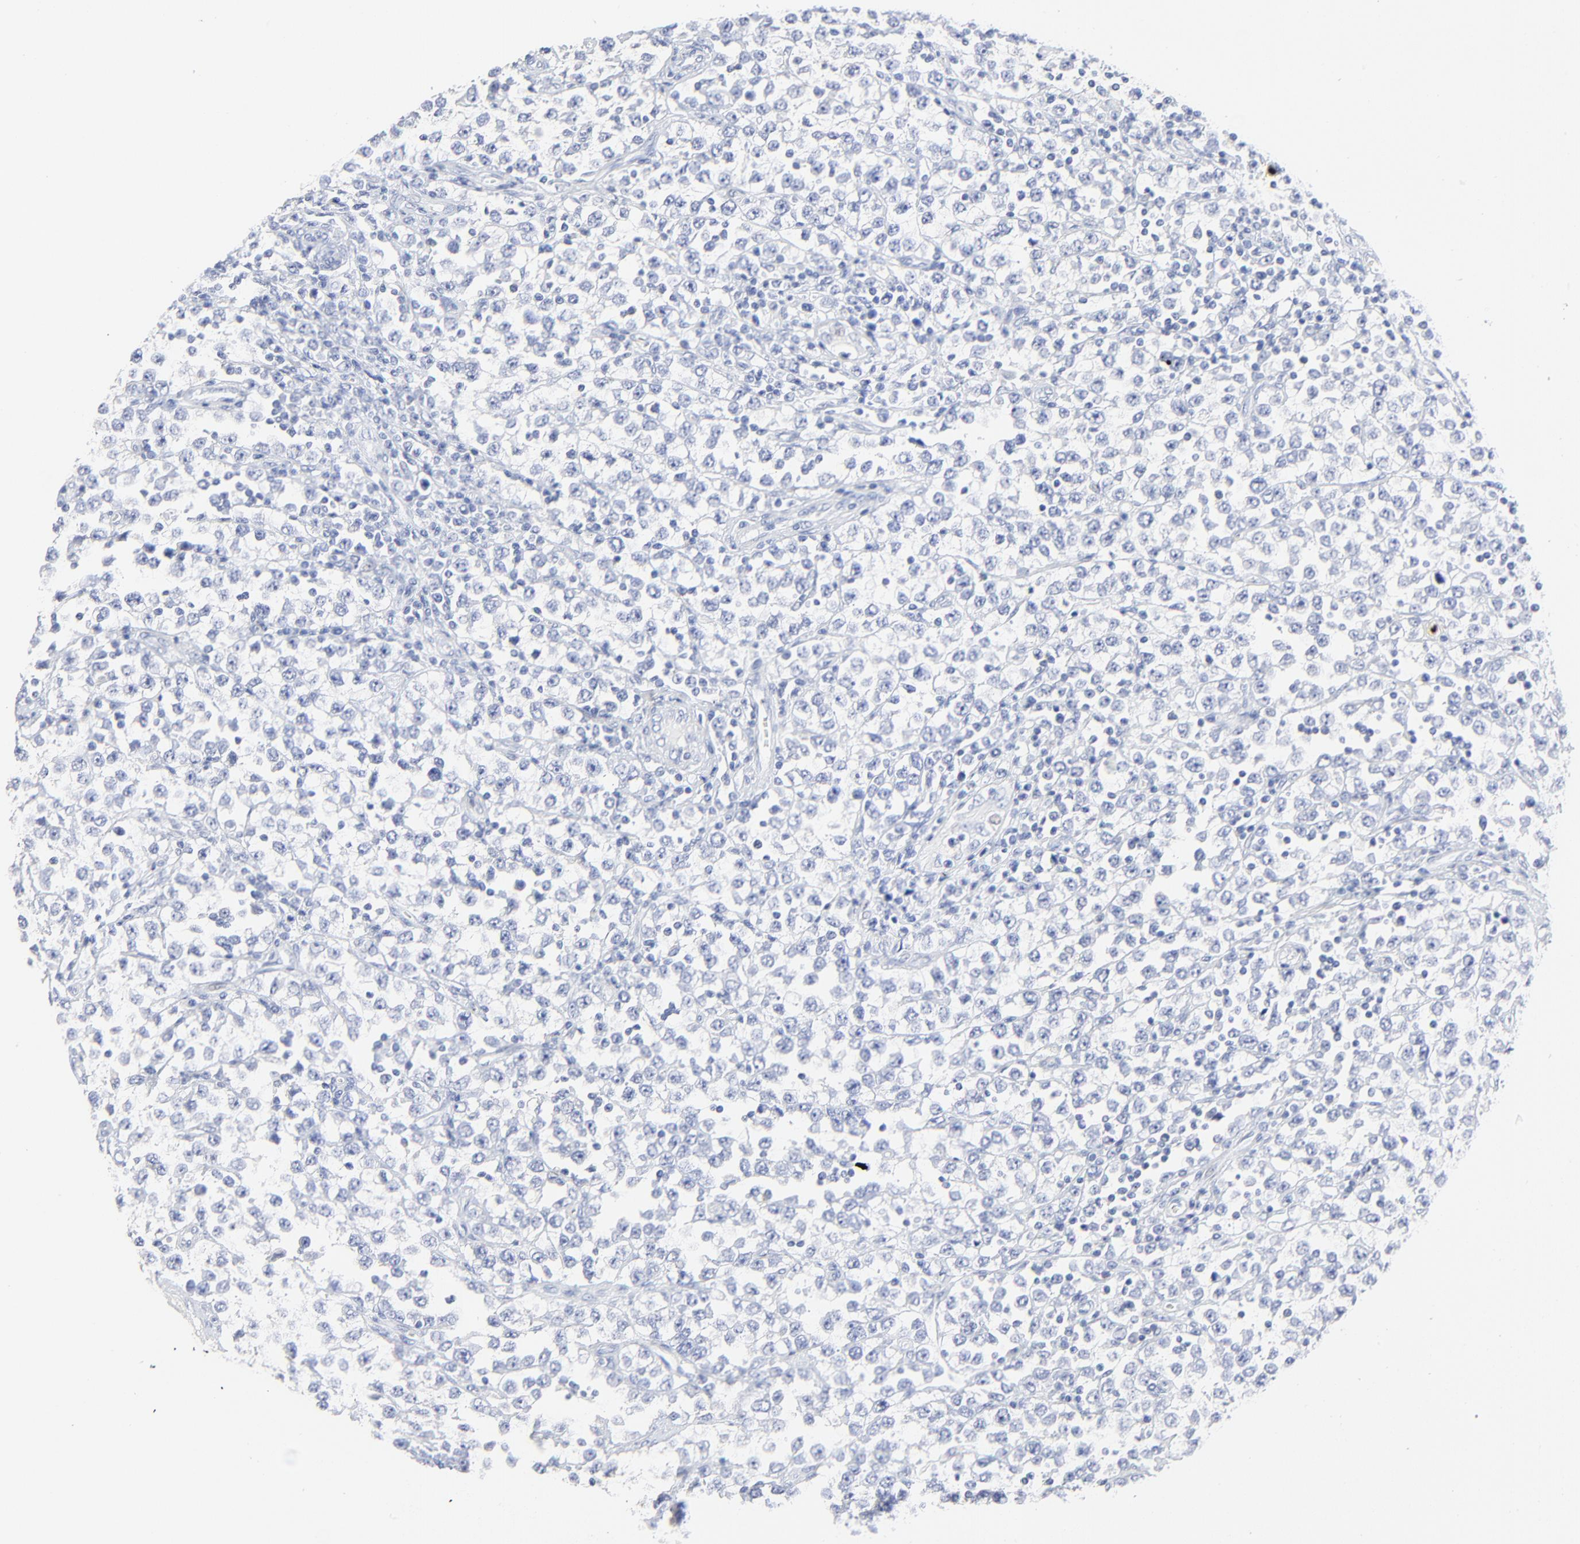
{"staining": {"intensity": "negative", "quantity": "none", "location": "none"}, "tissue": "testis cancer", "cell_type": "Tumor cells", "image_type": "cancer", "snomed": [{"axis": "morphology", "description": "Seminoma, NOS"}, {"axis": "topography", "description": "Testis"}], "caption": "High power microscopy histopathology image of an immunohistochemistry (IHC) photomicrograph of testis cancer (seminoma), revealing no significant expression in tumor cells.", "gene": "LCN2", "patient": {"sex": "male", "age": 25}}